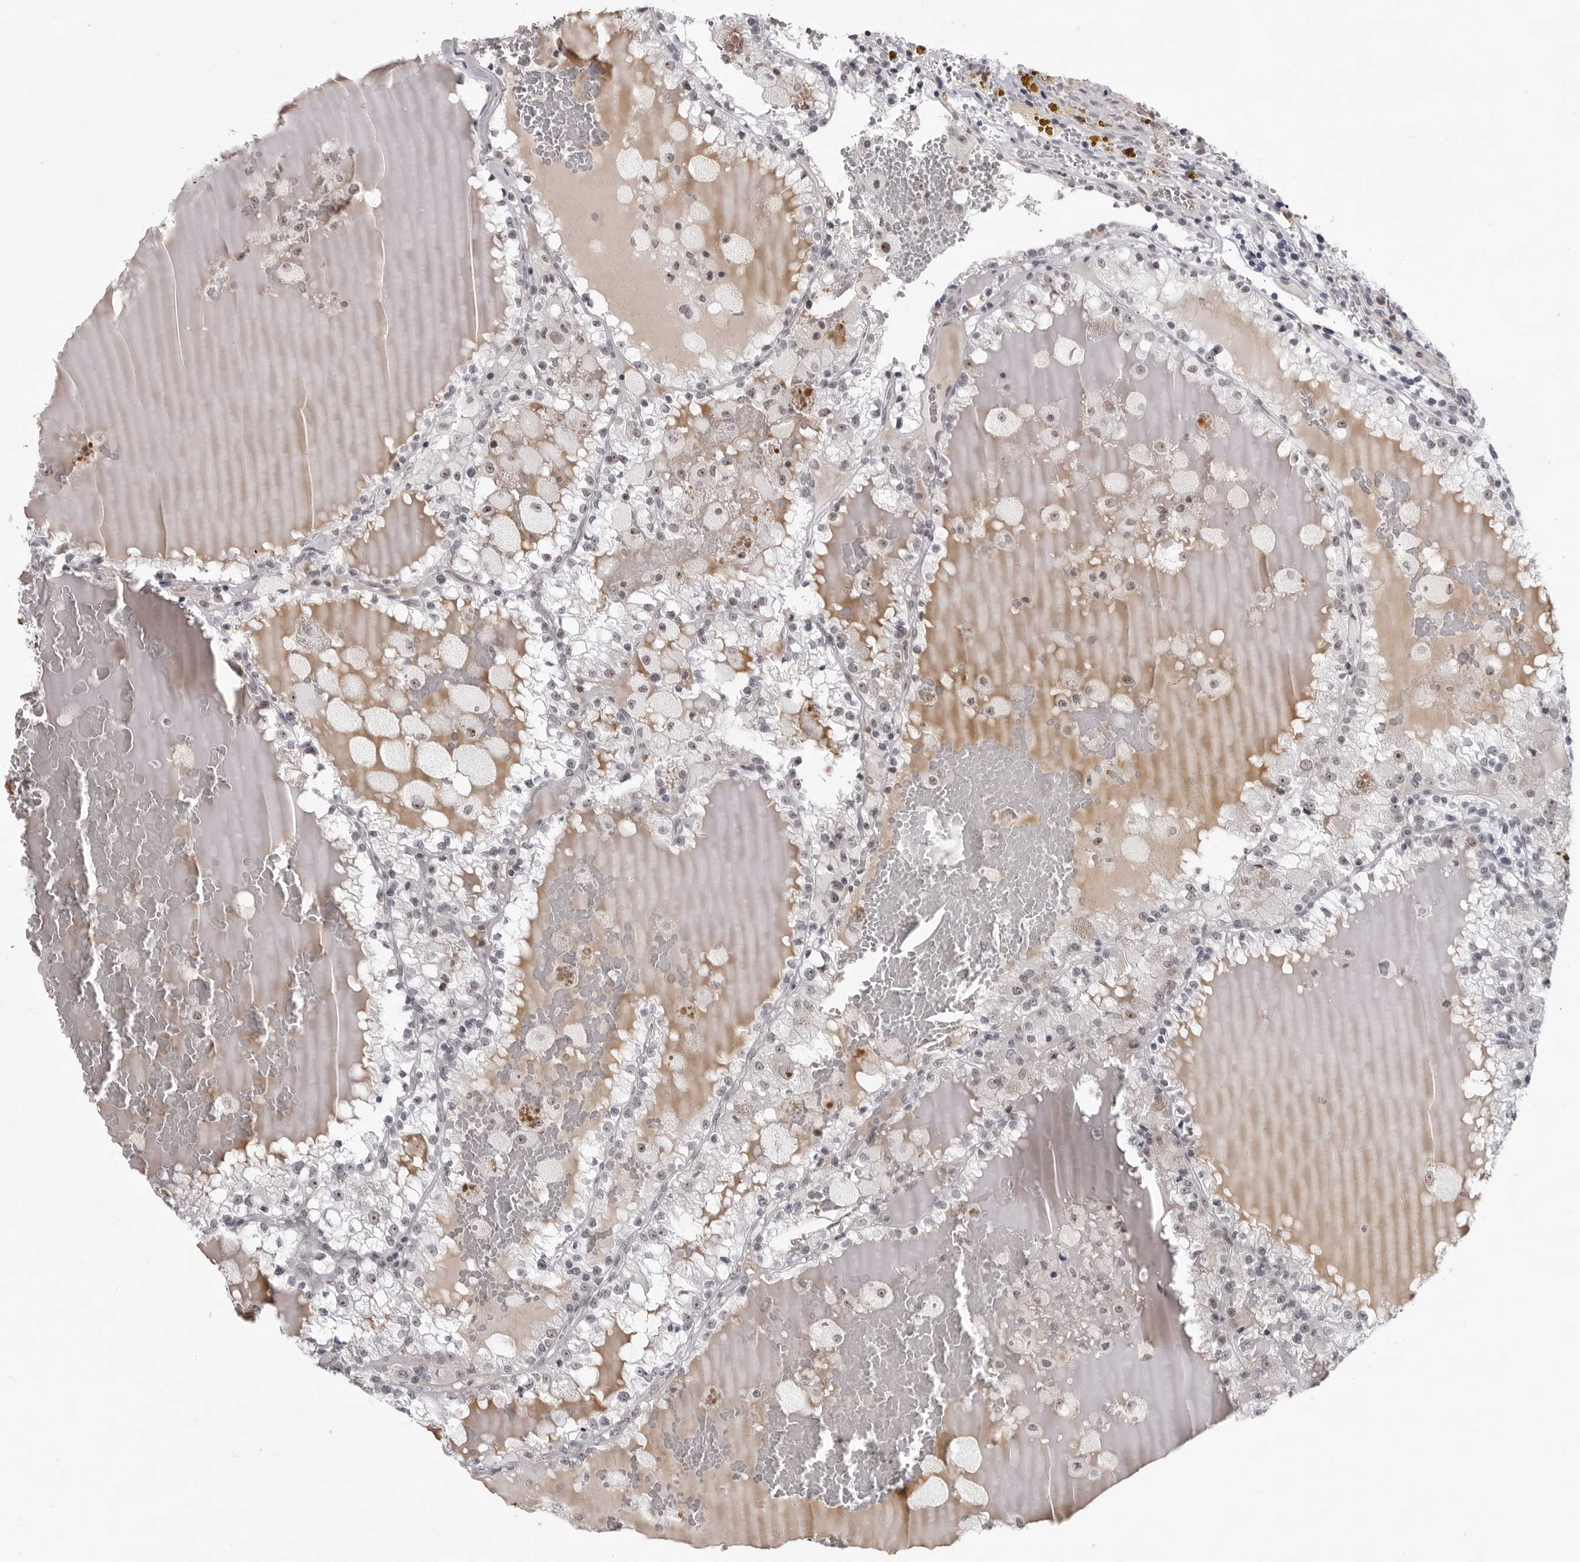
{"staining": {"intensity": "negative", "quantity": "none", "location": "none"}, "tissue": "renal cancer", "cell_type": "Tumor cells", "image_type": "cancer", "snomed": [{"axis": "morphology", "description": "Adenocarcinoma, NOS"}, {"axis": "topography", "description": "Kidney"}], "caption": "DAB immunohistochemical staining of human renal cancer (adenocarcinoma) exhibits no significant positivity in tumor cells.", "gene": "EXOSC10", "patient": {"sex": "female", "age": 56}}